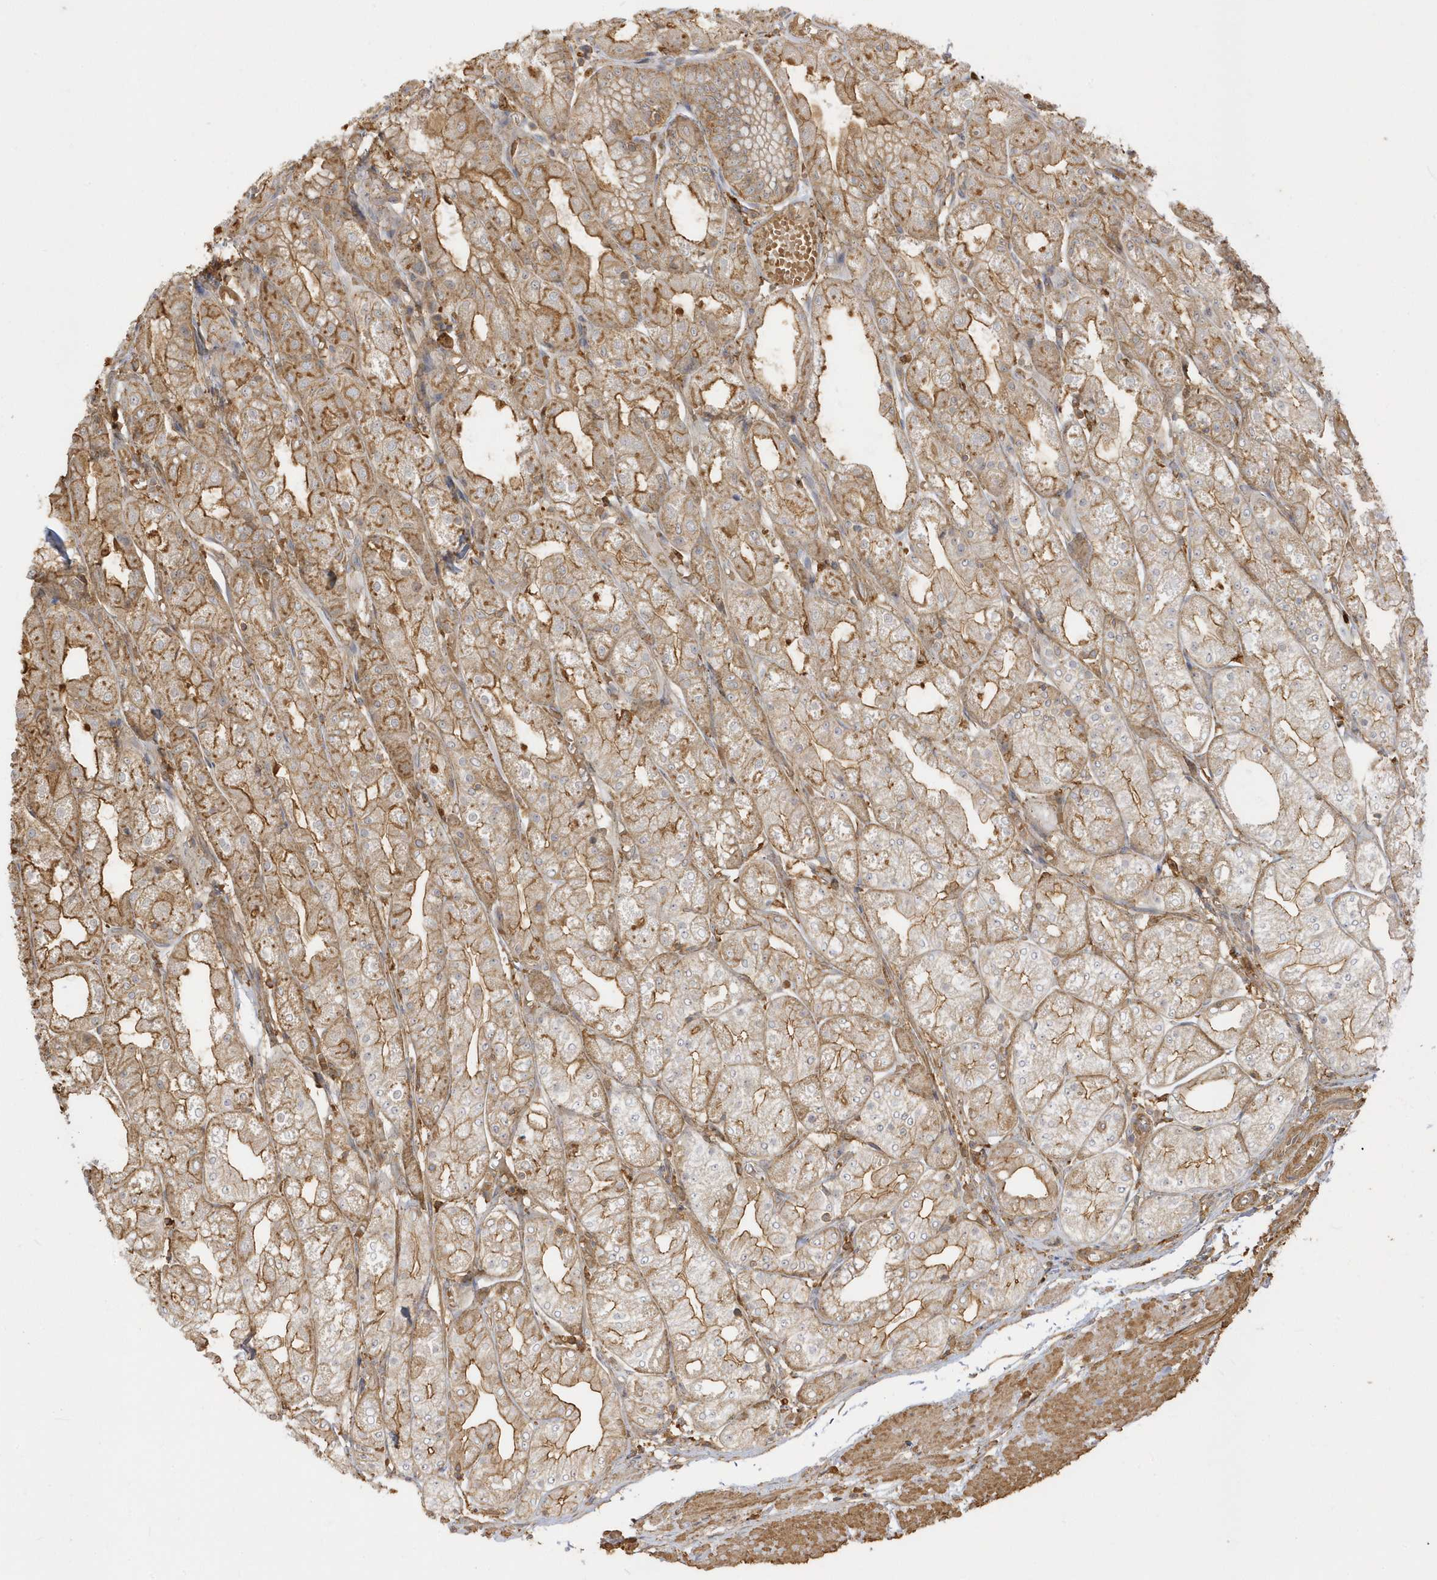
{"staining": {"intensity": "moderate", "quantity": ">75%", "location": "cytoplasmic/membranous"}, "tissue": "stomach", "cell_type": "Glandular cells", "image_type": "normal", "snomed": [{"axis": "morphology", "description": "Normal tissue, NOS"}, {"axis": "topography", "description": "Stomach, upper"}], "caption": "Immunohistochemistry (IHC) (DAB (3,3'-diaminobenzidine)) staining of benign stomach displays moderate cytoplasmic/membranous protein expression in about >75% of glandular cells.", "gene": "ZBTB8A", "patient": {"sex": "male", "age": 72}}